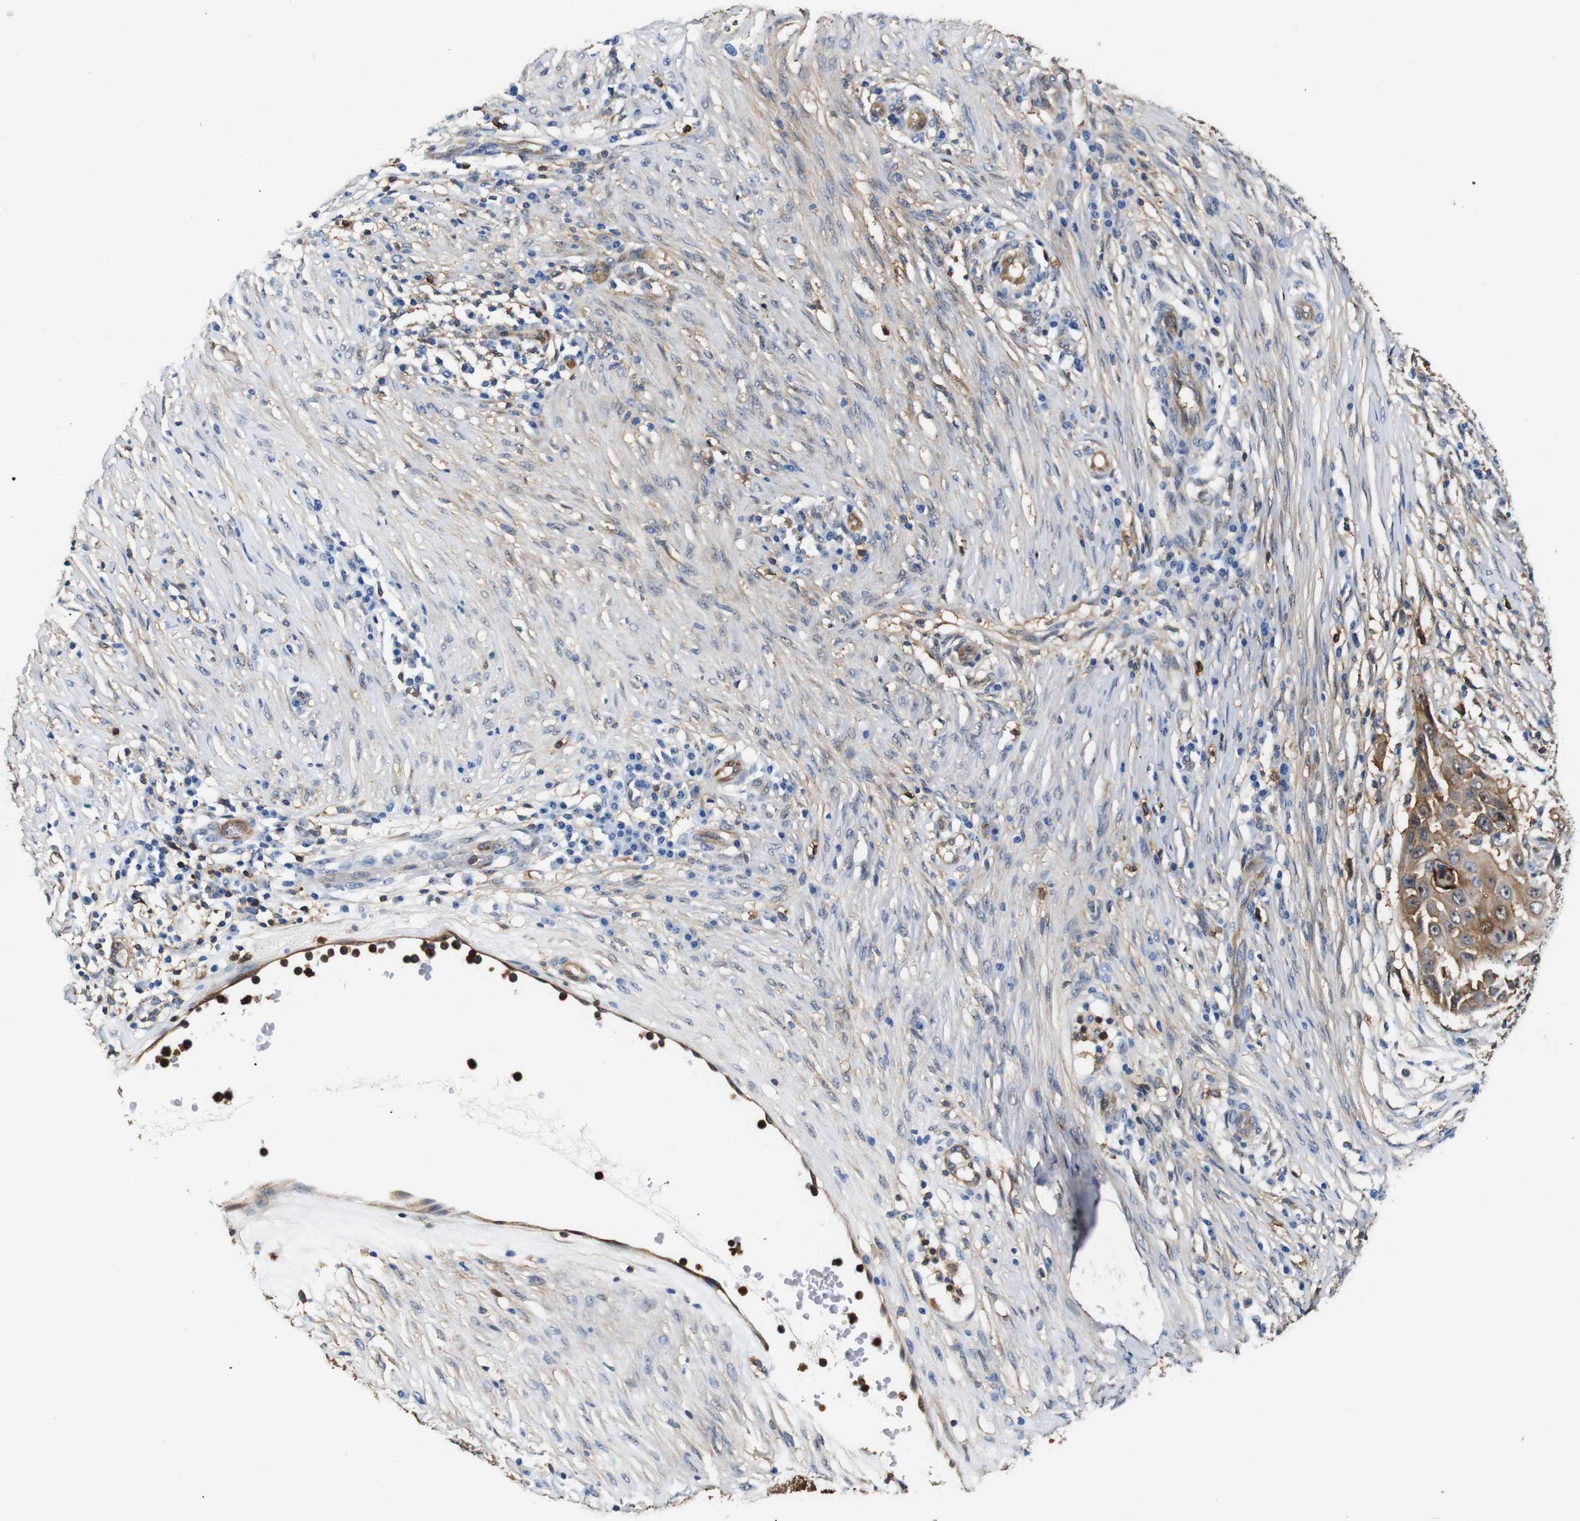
{"staining": {"intensity": "moderate", "quantity": ">75%", "location": "cytoplasmic/membranous,nuclear"}, "tissue": "skin cancer", "cell_type": "Tumor cells", "image_type": "cancer", "snomed": [{"axis": "morphology", "description": "Squamous cell carcinoma, NOS"}, {"axis": "topography", "description": "Skin"}], "caption": "A photomicrograph of human skin cancer stained for a protein displays moderate cytoplasmic/membranous and nuclear brown staining in tumor cells. (Stains: DAB in brown, nuclei in blue, Microscopy: brightfield microscopy at high magnification).", "gene": "ANXA1", "patient": {"sex": "female", "age": 44}}